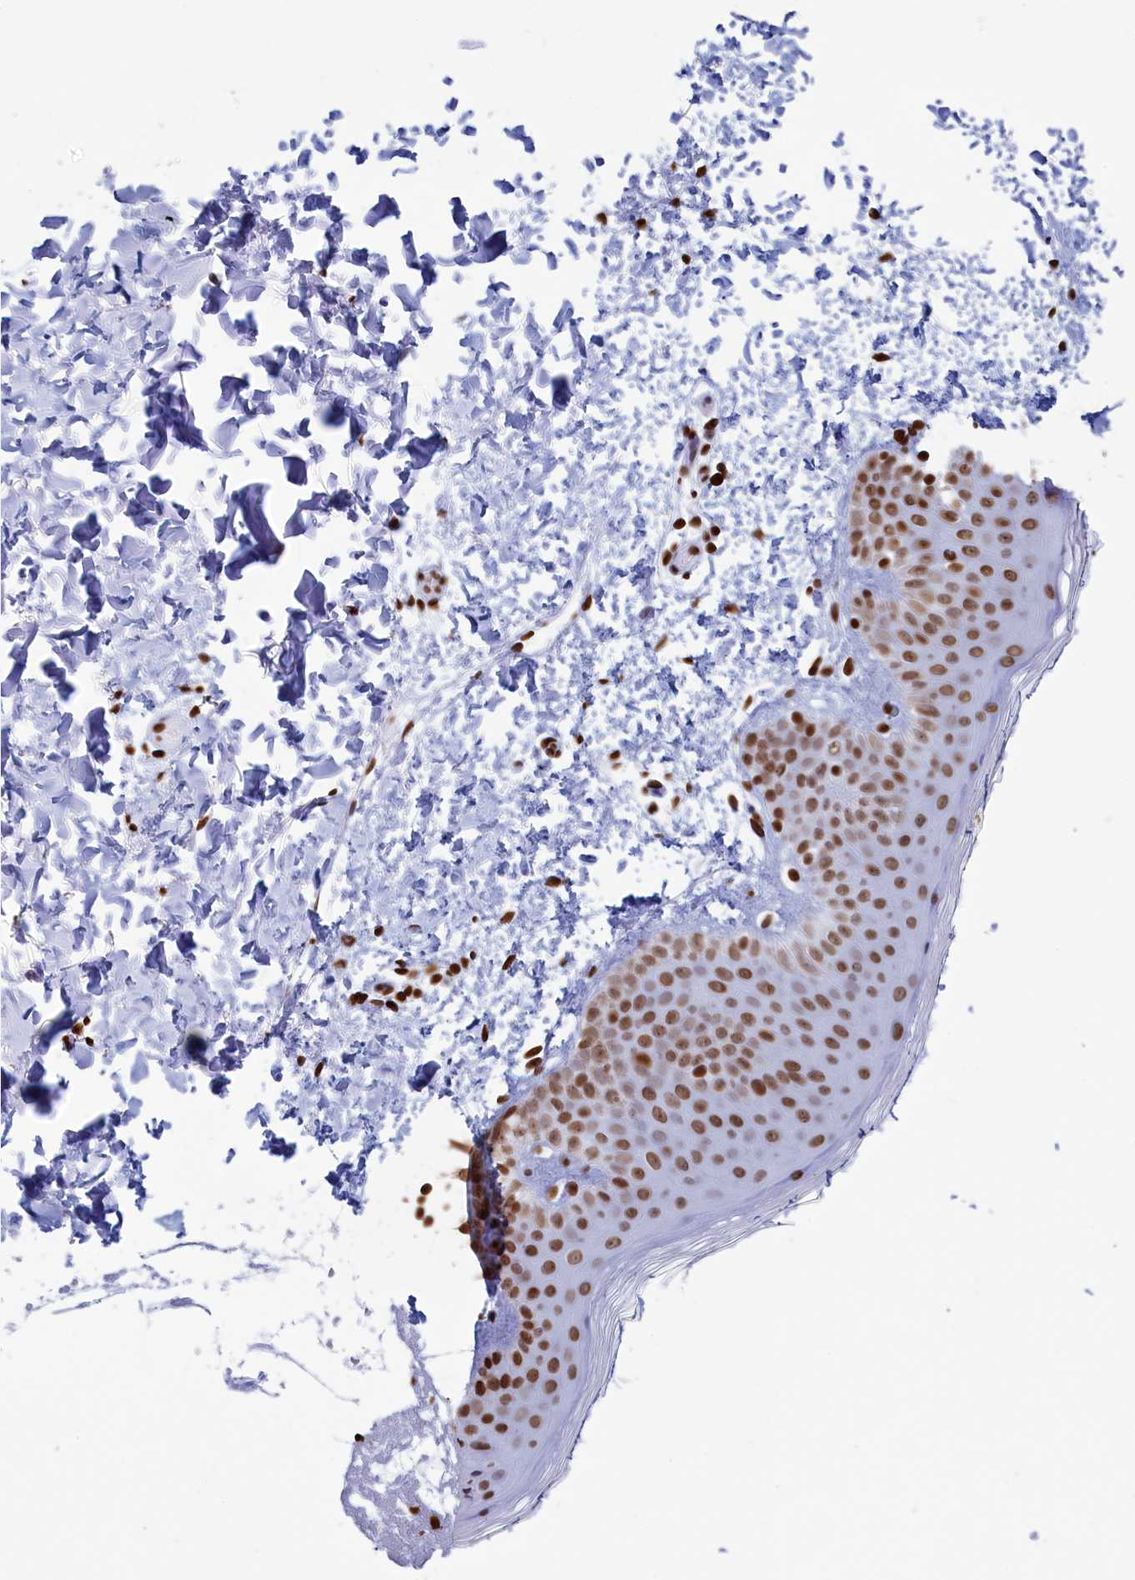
{"staining": {"intensity": "moderate", "quantity": ">75%", "location": "nuclear"}, "tissue": "skin", "cell_type": "Fibroblasts", "image_type": "normal", "snomed": [{"axis": "morphology", "description": "Normal tissue, NOS"}, {"axis": "topography", "description": "Skin"}], "caption": "Brown immunohistochemical staining in benign human skin shows moderate nuclear positivity in approximately >75% of fibroblasts. The staining is performed using DAB (3,3'-diaminobenzidine) brown chromogen to label protein expression. The nuclei are counter-stained blue using hematoxylin.", "gene": "APOBEC3A", "patient": {"sex": "male", "age": 36}}